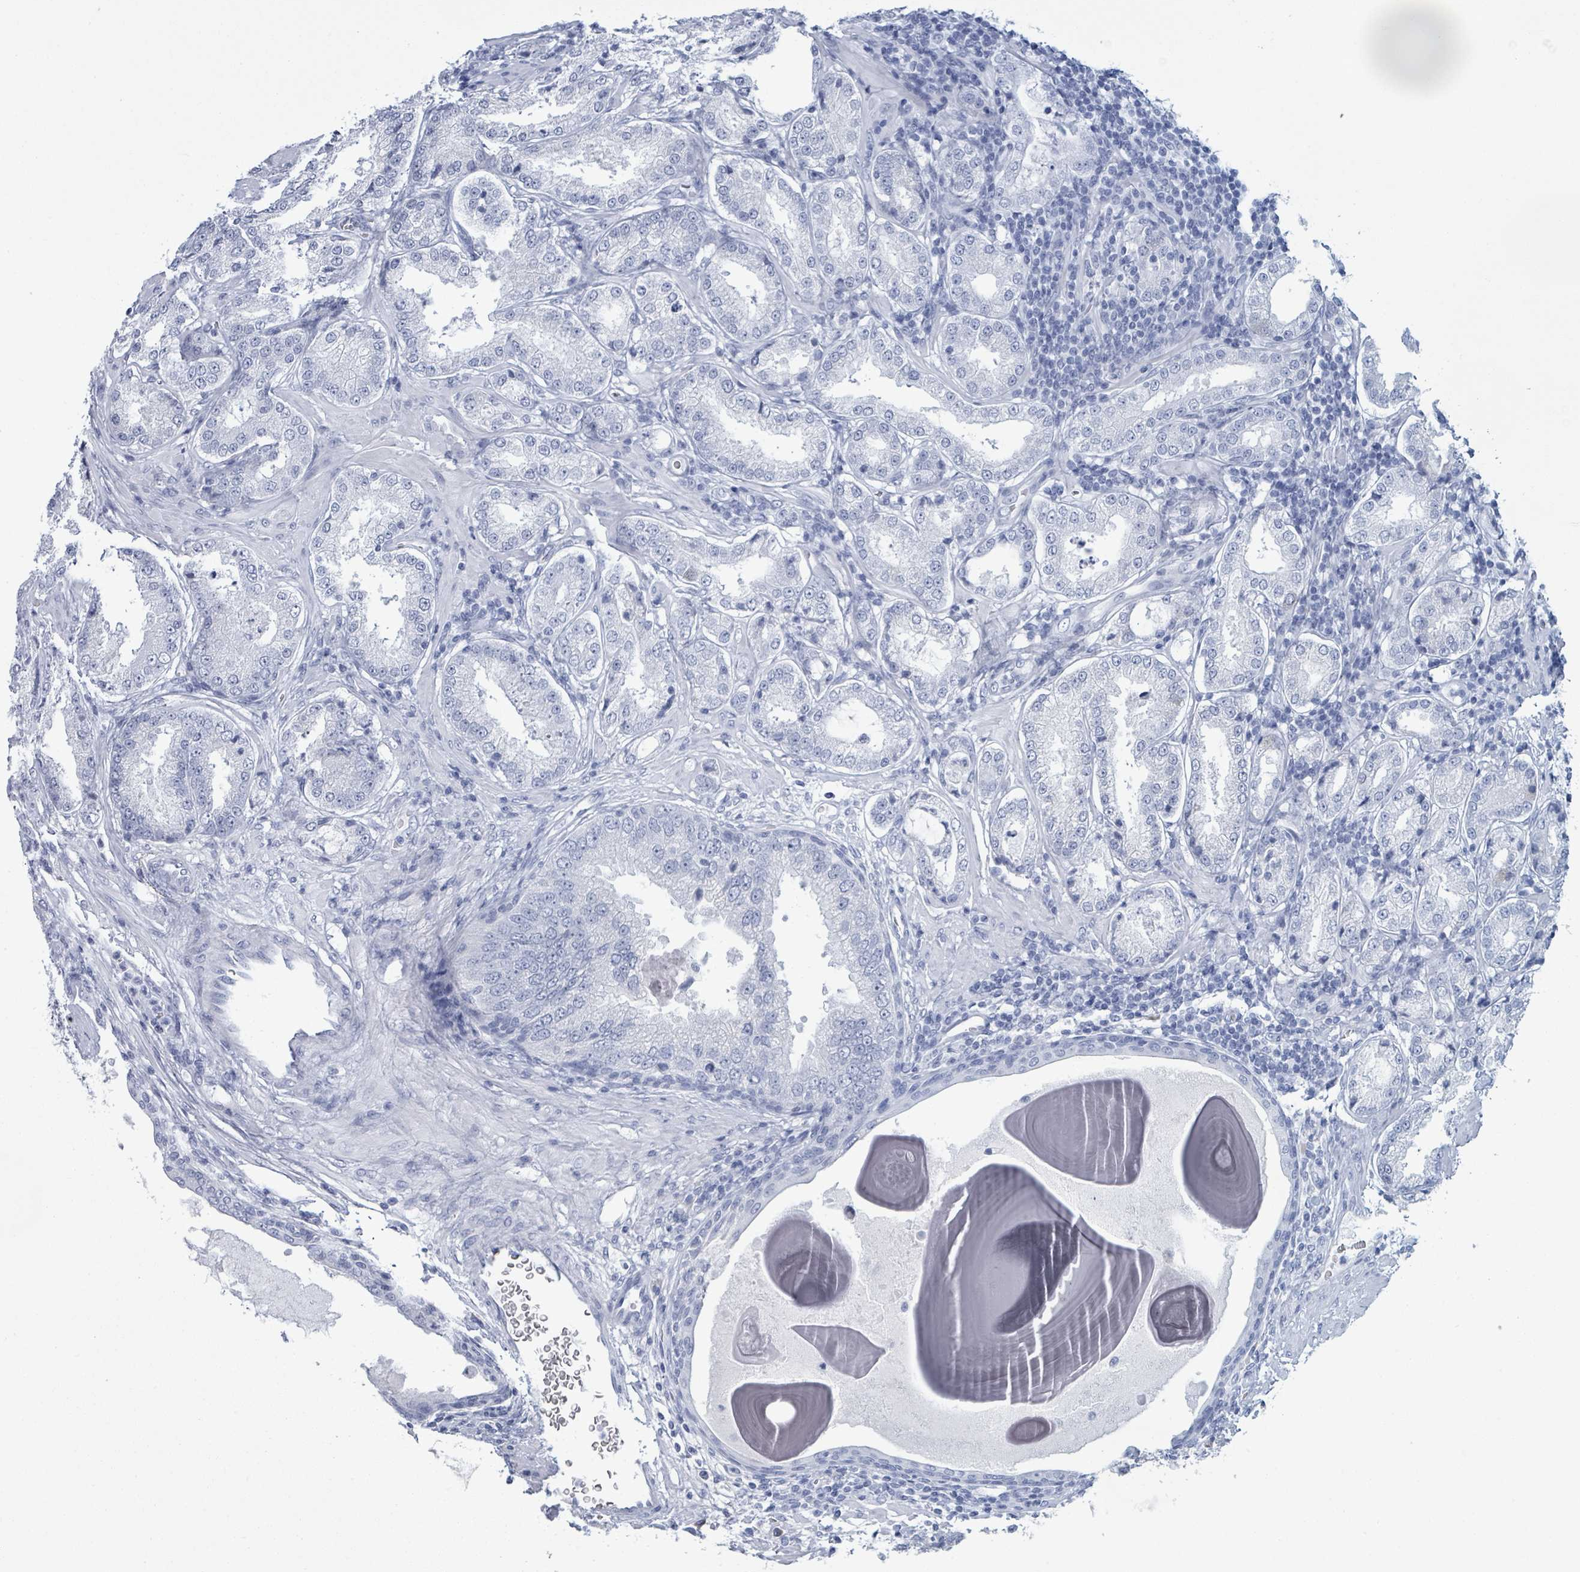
{"staining": {"intensity": "negative", "quantity": "none", "location": "none"}, "tissue": "prostate cancer", "cell_type": "Tumor cells", "image_type": "cancer", "snomed": [{"axis": "morphology", "description": "Adenocarcinoma, Low grade"}, {"axis": "topography", "description": "Prostate"}], "caption": "Histopathology image shows no protein positivity in tumor cells of prostate adenocarcinoma (low-grade) tissue.", "gene": "PGA3", "patient": {"sex": "male", "age": 59}}